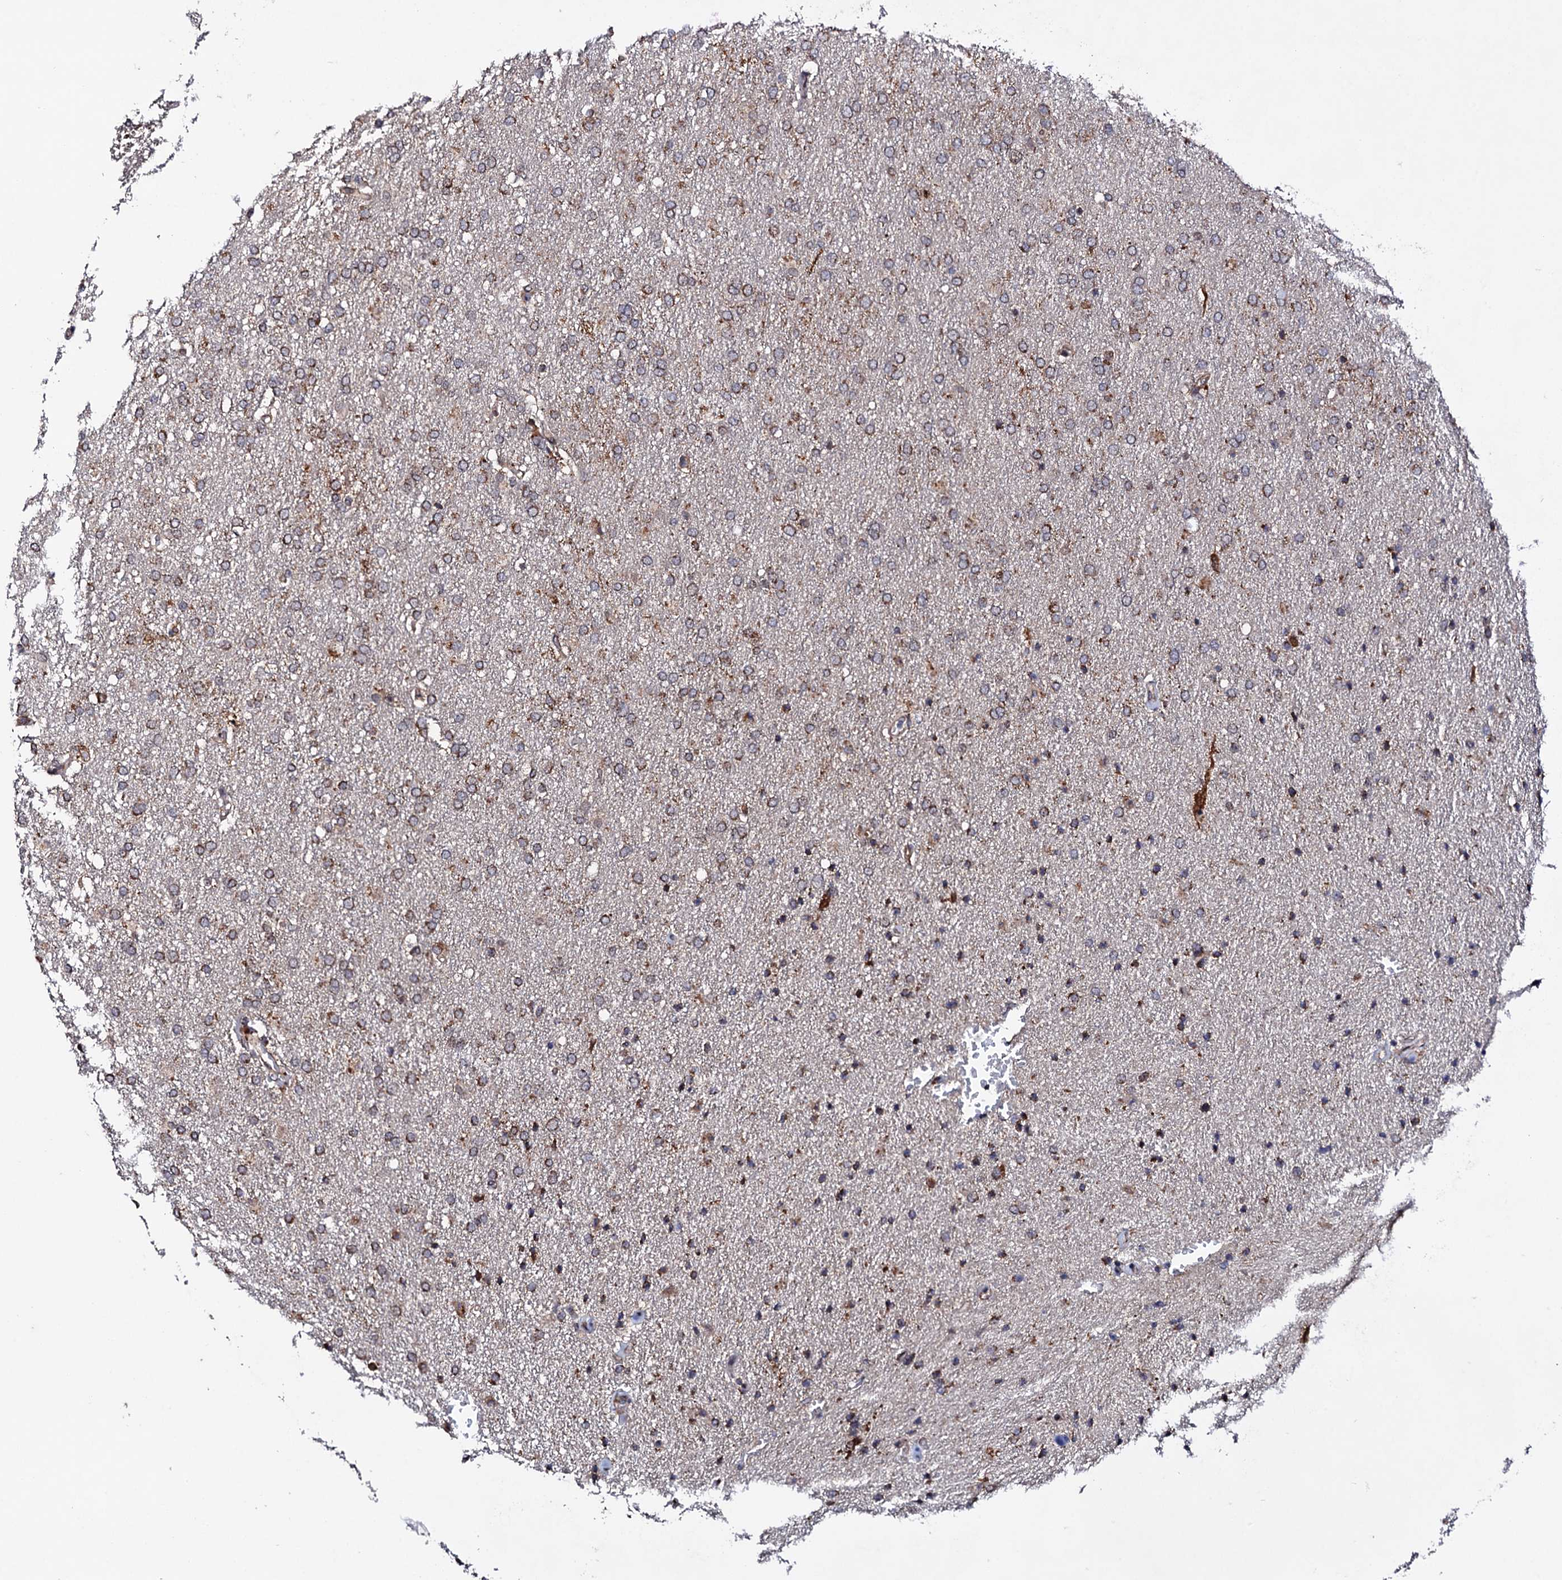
{"staining": {"intensity": "moderate", "quantity": "25%-75%", "location": "cytoplasmic/membranous"}, "tissue": "glioma", "cell_type": "Tumor cells", "image_type": "cancer", "snomed": [{"axis": "morphology", "description": "Glioma, malignant, High grade"}, {"axis": "topography", "description": "Brain"}], "caption": "A histopathology image of human glioma stained for a protein exhibits moderate cytoplasmic/membranous brown staining in tumor cells.", "gene": "MTIF3", "patient": {"sex": "male", "age": 72}}